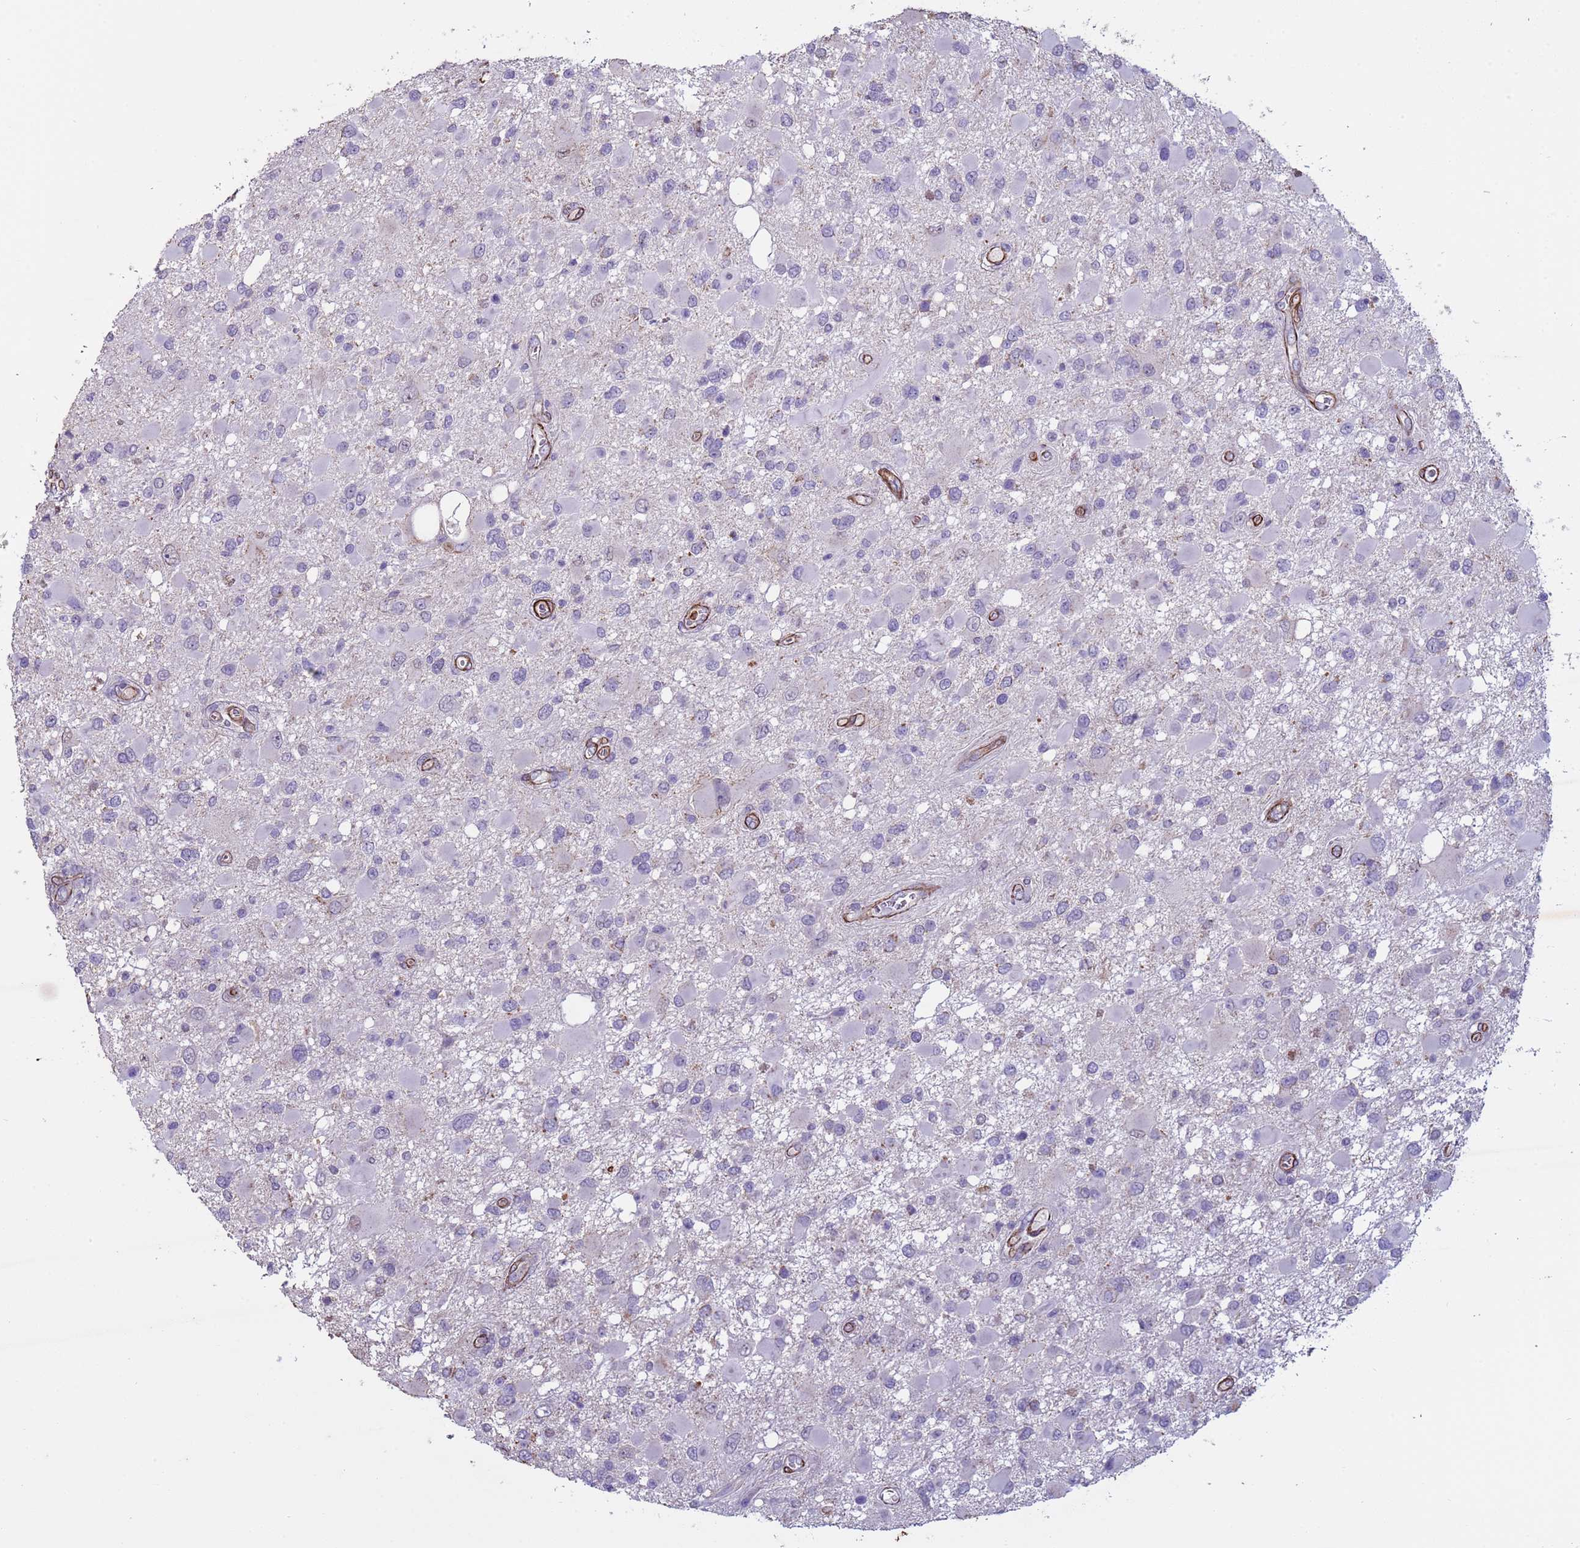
{"staining": {"intensity": "negative", "quantity": "none", "location": "none"}, "tissue": "glioma", "cell_type": "Tumor cells", "image_type": "cancer", "snomed": [{"axis": "morphology", "description": "Glioma, malignant, High grade"}, {"axis": "topography", "description": "Brain"}], "caption": "This is an immunohistochemistry photomicrograph of human glioma. There is no positivity in tumor cells.", "gene": "GASK1A", "patient": {"sex": "male", "age": 53}}